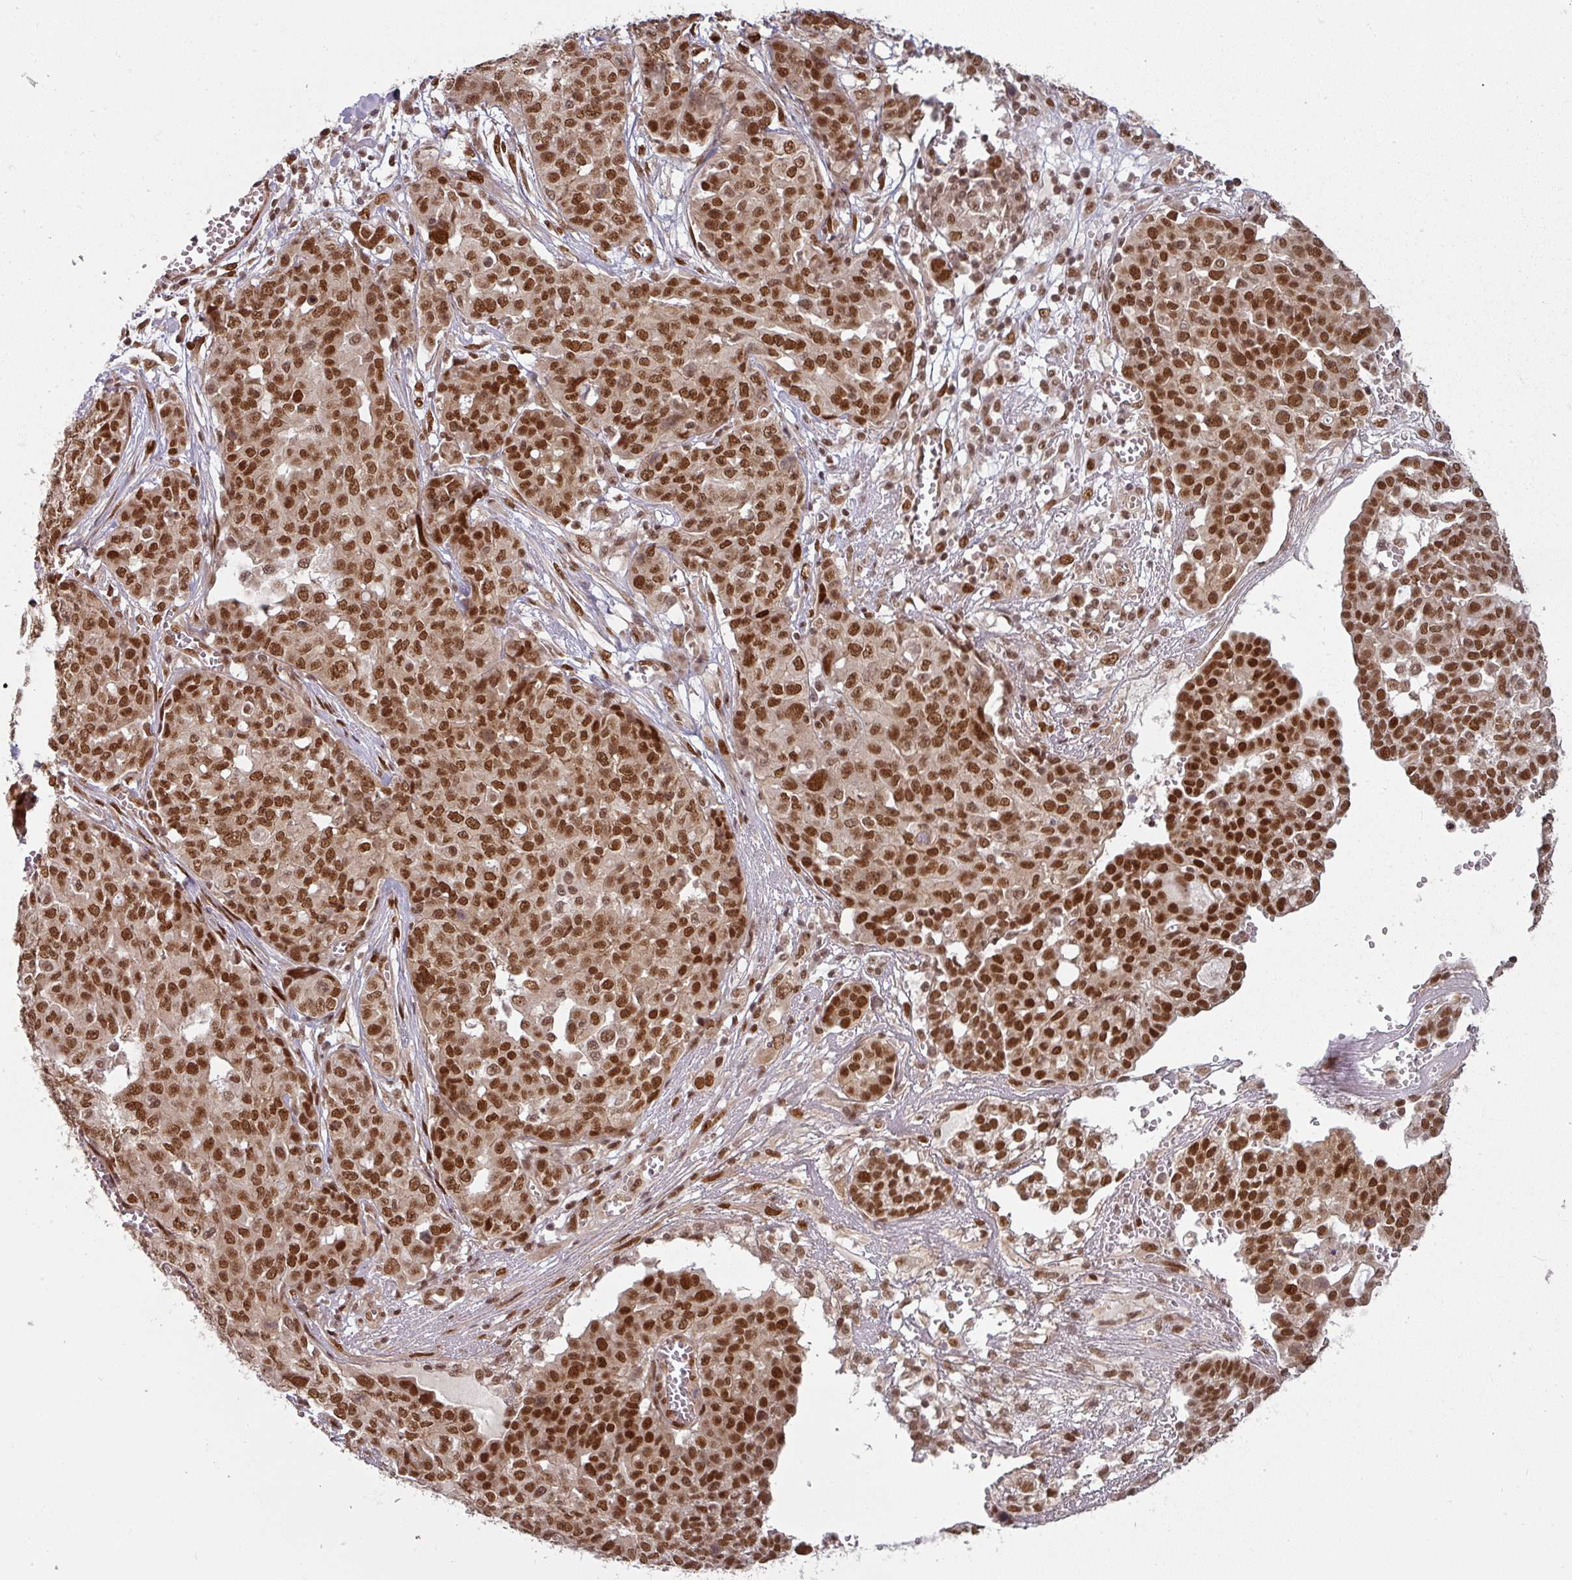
{"staining": {"intensity": "strong", "quantity": ">75%", "location": "nuclear"}, "tissue": "ovarian cancer", "cell_type": "Tumor cells", "image_type": "cancer", "snomed": [{"axis": "morphology", "description": "Cystadenocarcinoma, serous, NOS"}, {"axis": "topography", "description": "Soft tissue"}, {"axis": "topography", "description": "Ovary"}], "caption": "Immunohistochemistry (IHC) histopathology image of human ovarian serous cystadenocarcinoma stained for a protein (brown), which shows high levels of strong nuclear positivity in approximately >75% of tumor cells.", "gene": "SIK3", "patient": {"sex": "female", "age": 57}}